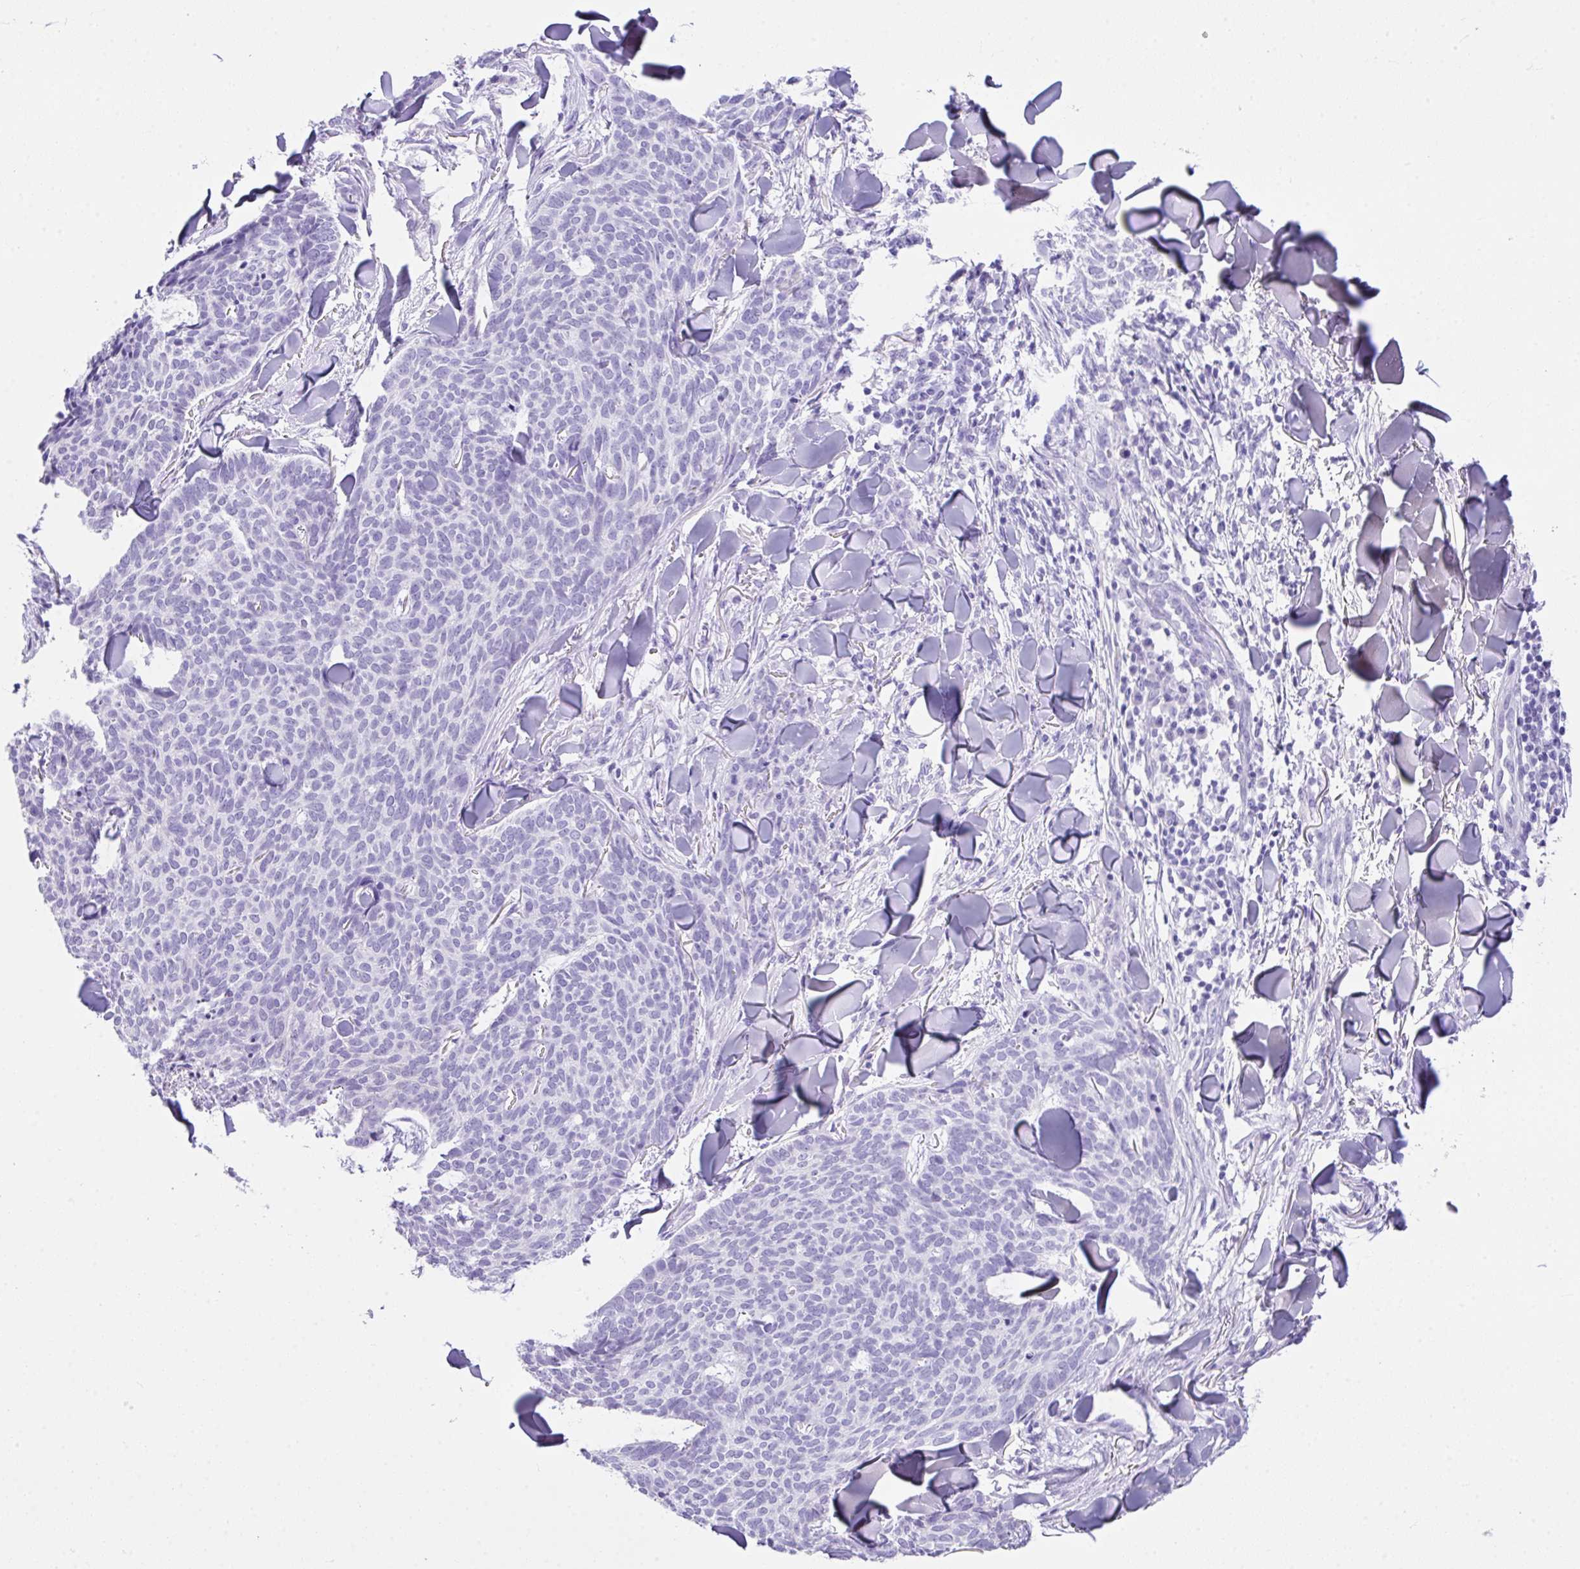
{"staining": {"intensity": "negative", "quantity": "none", "location": "none"}, "tissue": "skin cancer", "cell_type": "Tumor cells", "image_type": "cancer", "snomed": [{"axis": "morphology", "description": "Normal tissue, NOS"}, {"axis": "morphology", "description": "Basal cell carcinoma"}, {"axis": "topography", "description": "Skin"}], "caption": "An immunohistochemistry micrograph of skin basal cell carcinoma is shown. There is no staining in tumor cells of skin basal cell carcinoma.", "gene": "LGALS4", "patient": {"sex": "male", "age": 50}}